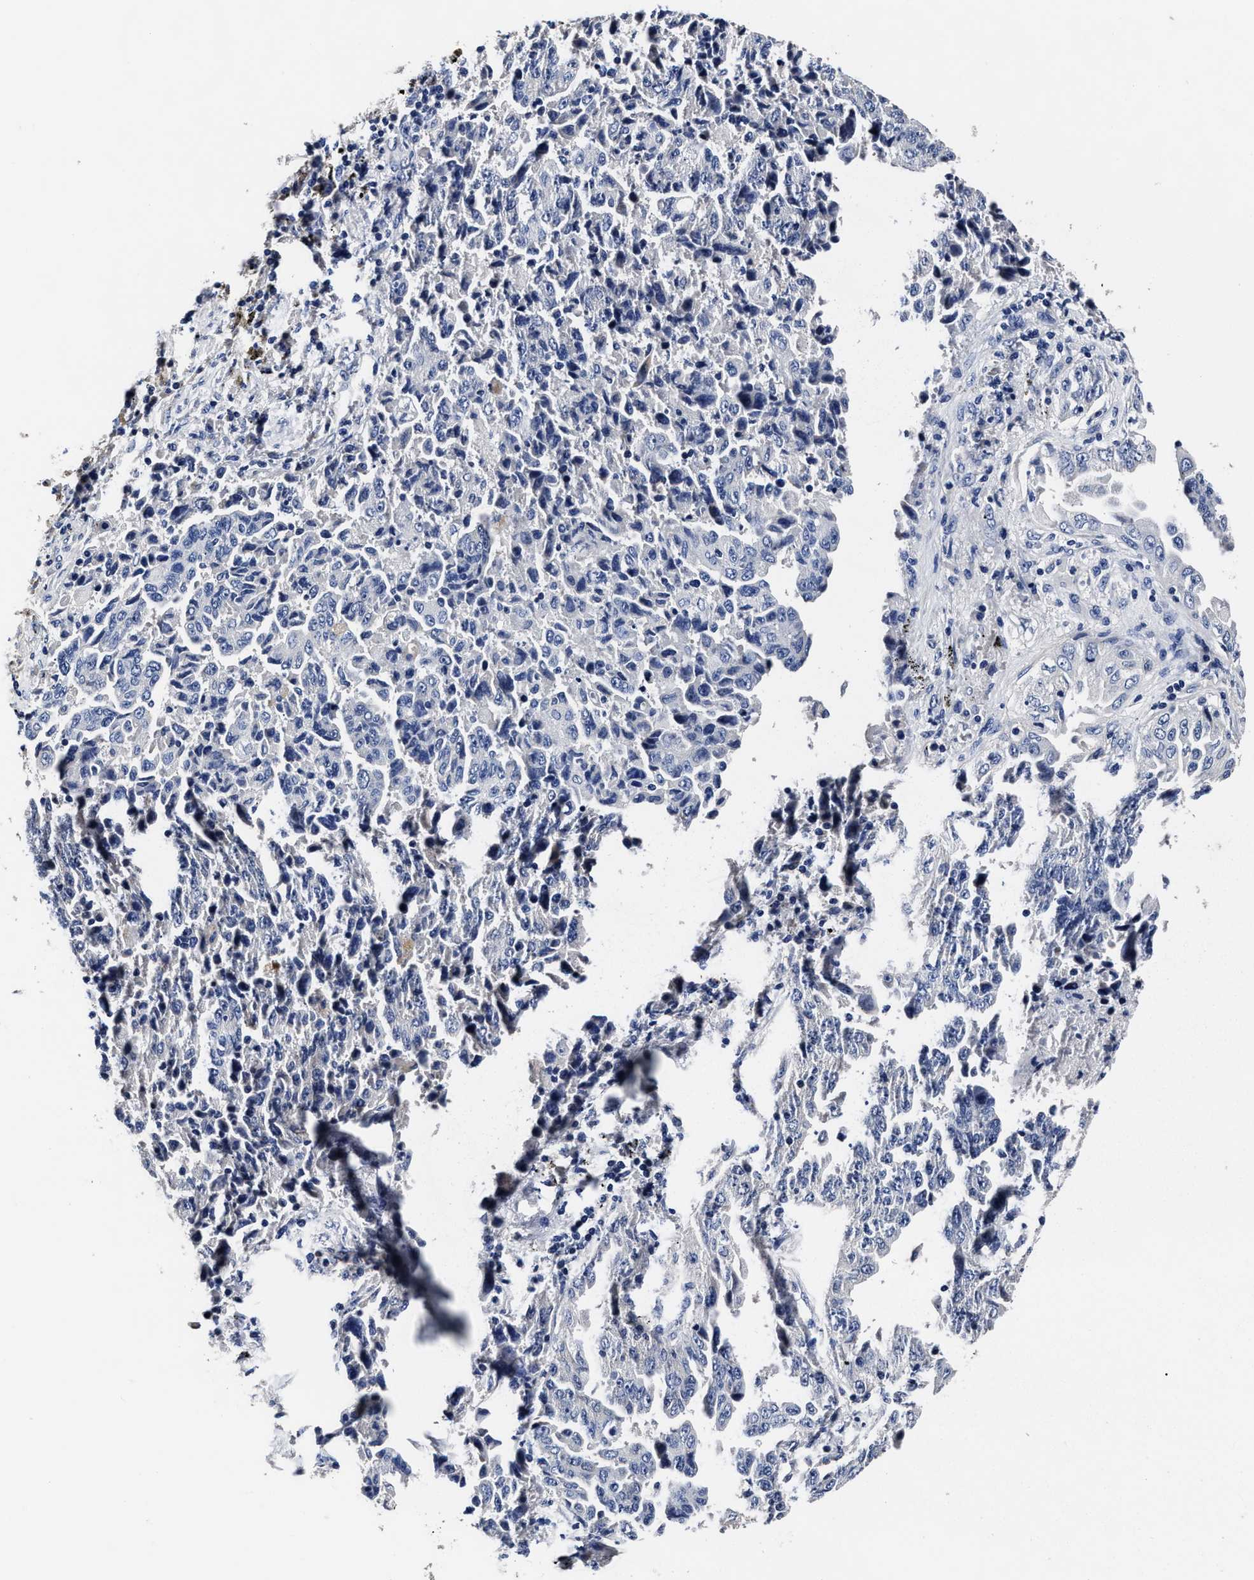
{"staining": {"intensity": "negative", "quantity": "none", "location": "none"}, "tissue": "lung cancer", "cell_type": "Tumor cells", "image_type": "cancer", "snomed": [{"axis": "morphology", "description": "Adenocarcinoma, NOS"}, {"axis": "topography", "description": "Lung"}], "caption": "Immunohistochemistry (IHC) histopathology image of human adenocarcinoma (lung) stained for a protein (brown), which shows no staining in tumor cells.", "gene": "OLFML2A", "patient": {"sex": "female", "age": 51}}